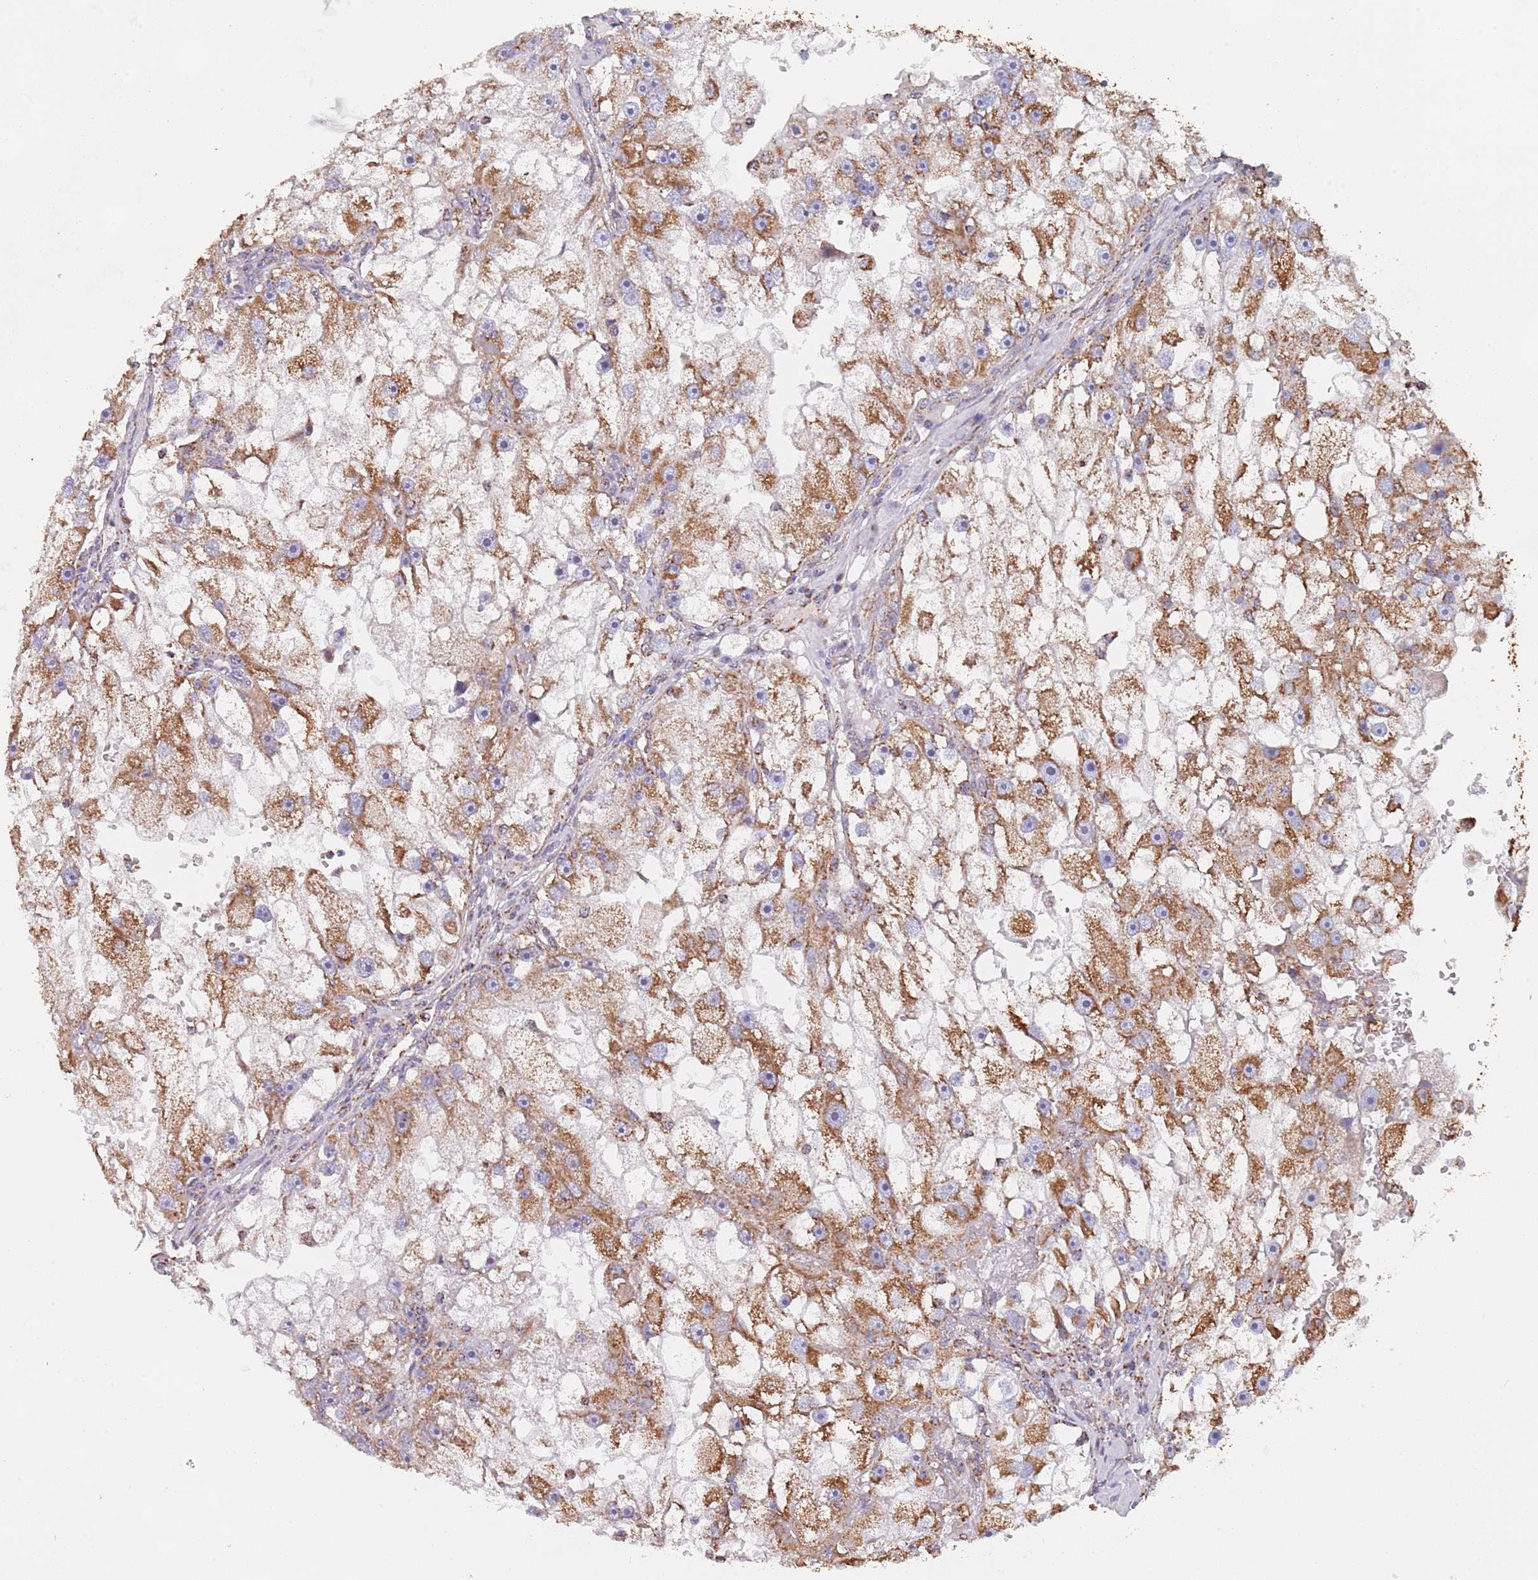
{"staining": {"intensity": "moderate", "quantity": ">75%", "location": "cytoplasmic/membranous"}, "tissue": "renal cancer", "cell_type": "Tumor cells", "image_type": "cancer", "snomed": [{"axis": "morphology", "description": "Adenocarcinoma, NOS"}, {"axis": "topography", "description": "Kidney"}], "caption": "Moderate cytoplasmic/membranous expression for a protein is seen in about >75% of tumor cells of renal cancer (adenocarcinoma) using IHC.", "gene": "PGP", "patient": {"sex": "male", "age": 63}}